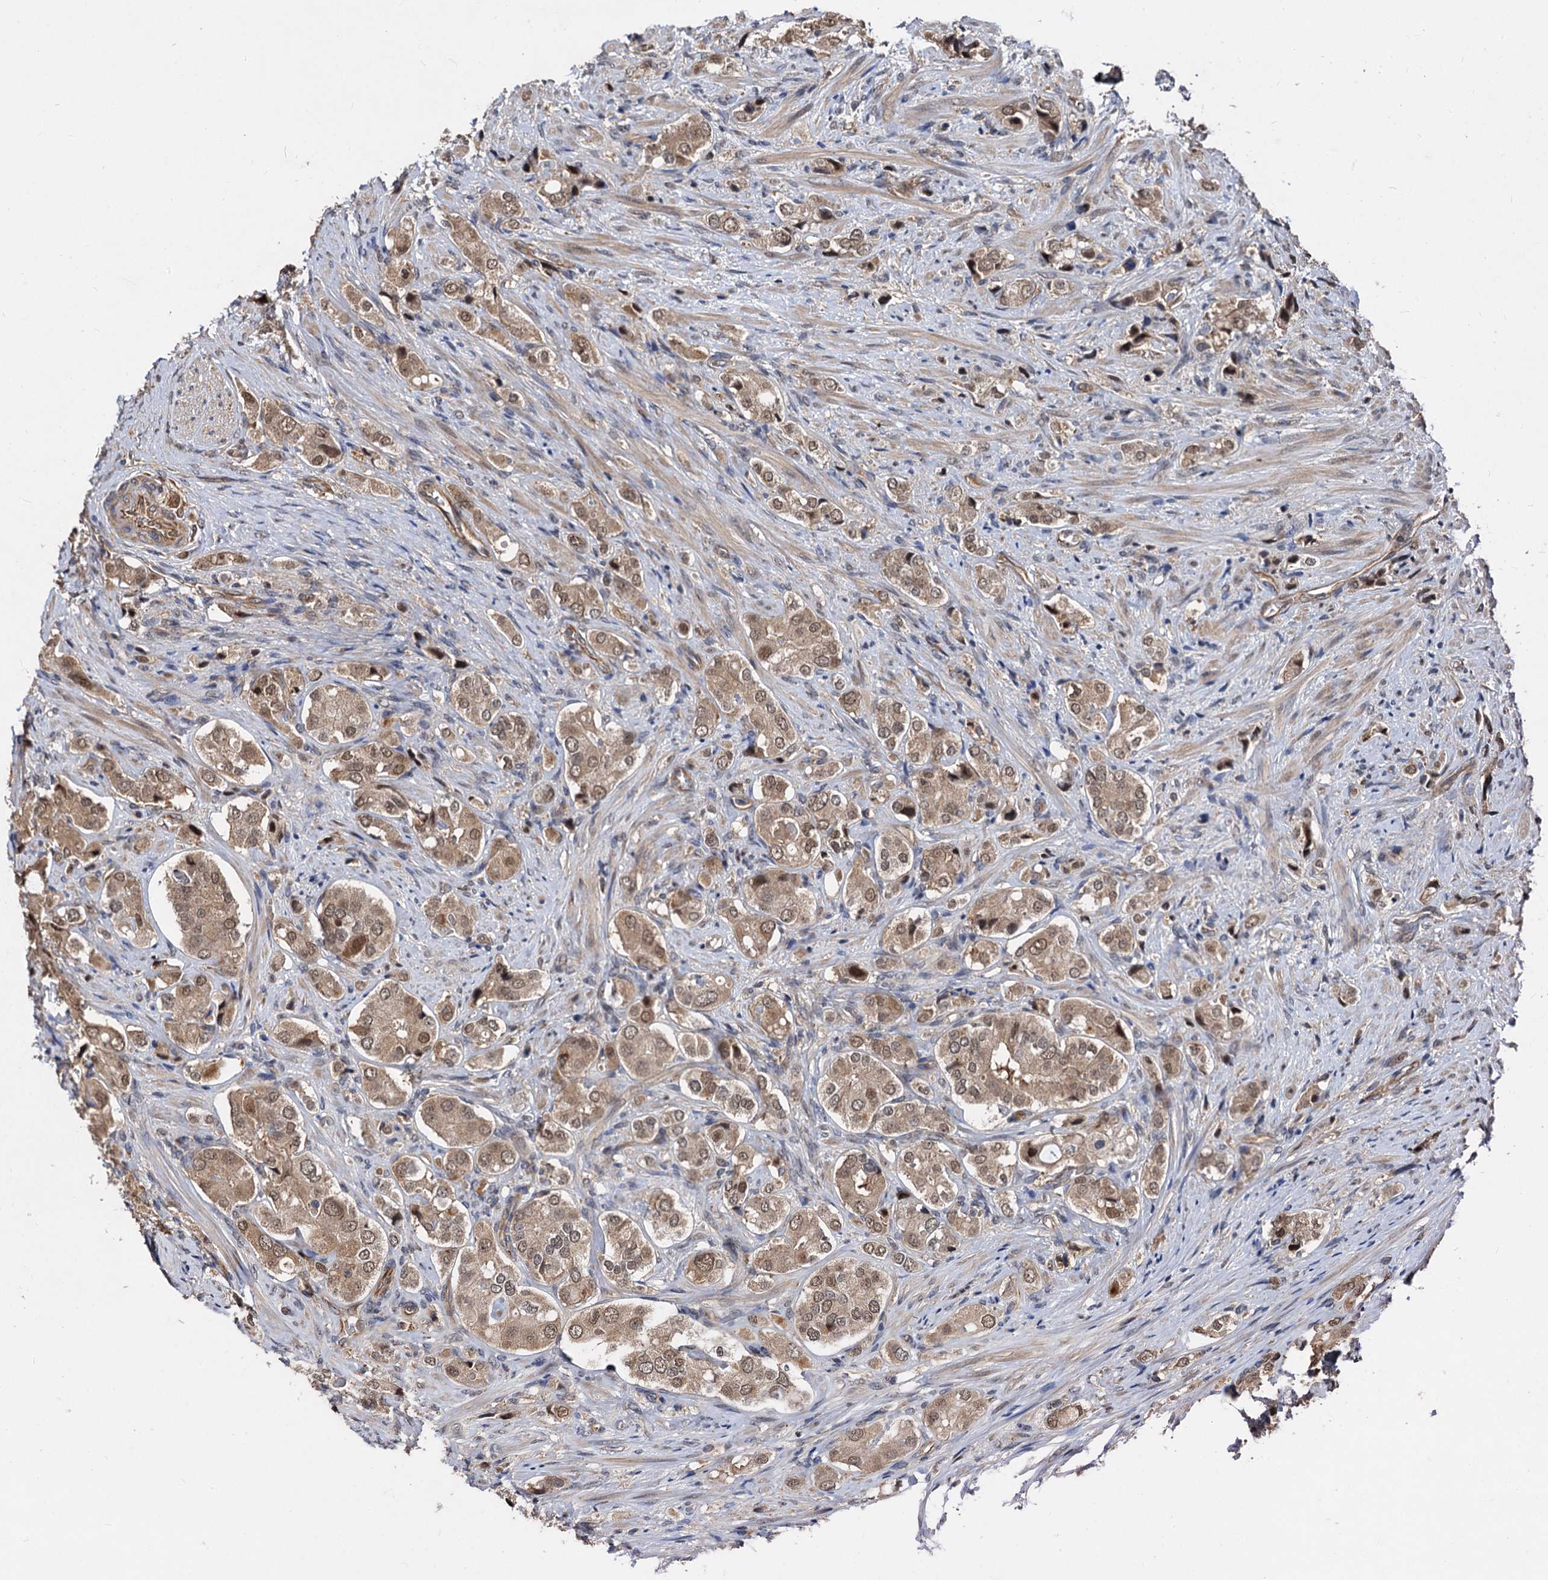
{"staining": {"intensity": "moderate", "quantity": ">75%", "location": "cytoplasmic/membranous,nuclear"}, "tissue": "prostate cancer", "cell_type": "Tumor cells", "image_type": "cancer", "snomed": [{"axis": "morphology", "description": "Adenocarcinoma, High grade"}, {"axis": "topography", "description": "Prostate"}], "caption": "There is medium levels of moderate cytoplasmic/membranous and nuclear expression in tumor cells of adenocarcinoma (high-grade) (prostate), as demonstrated by immunohistochemical staining (brown color).", "gene": "PSMD4", "patient": {"sex": "male", "age": 65}}